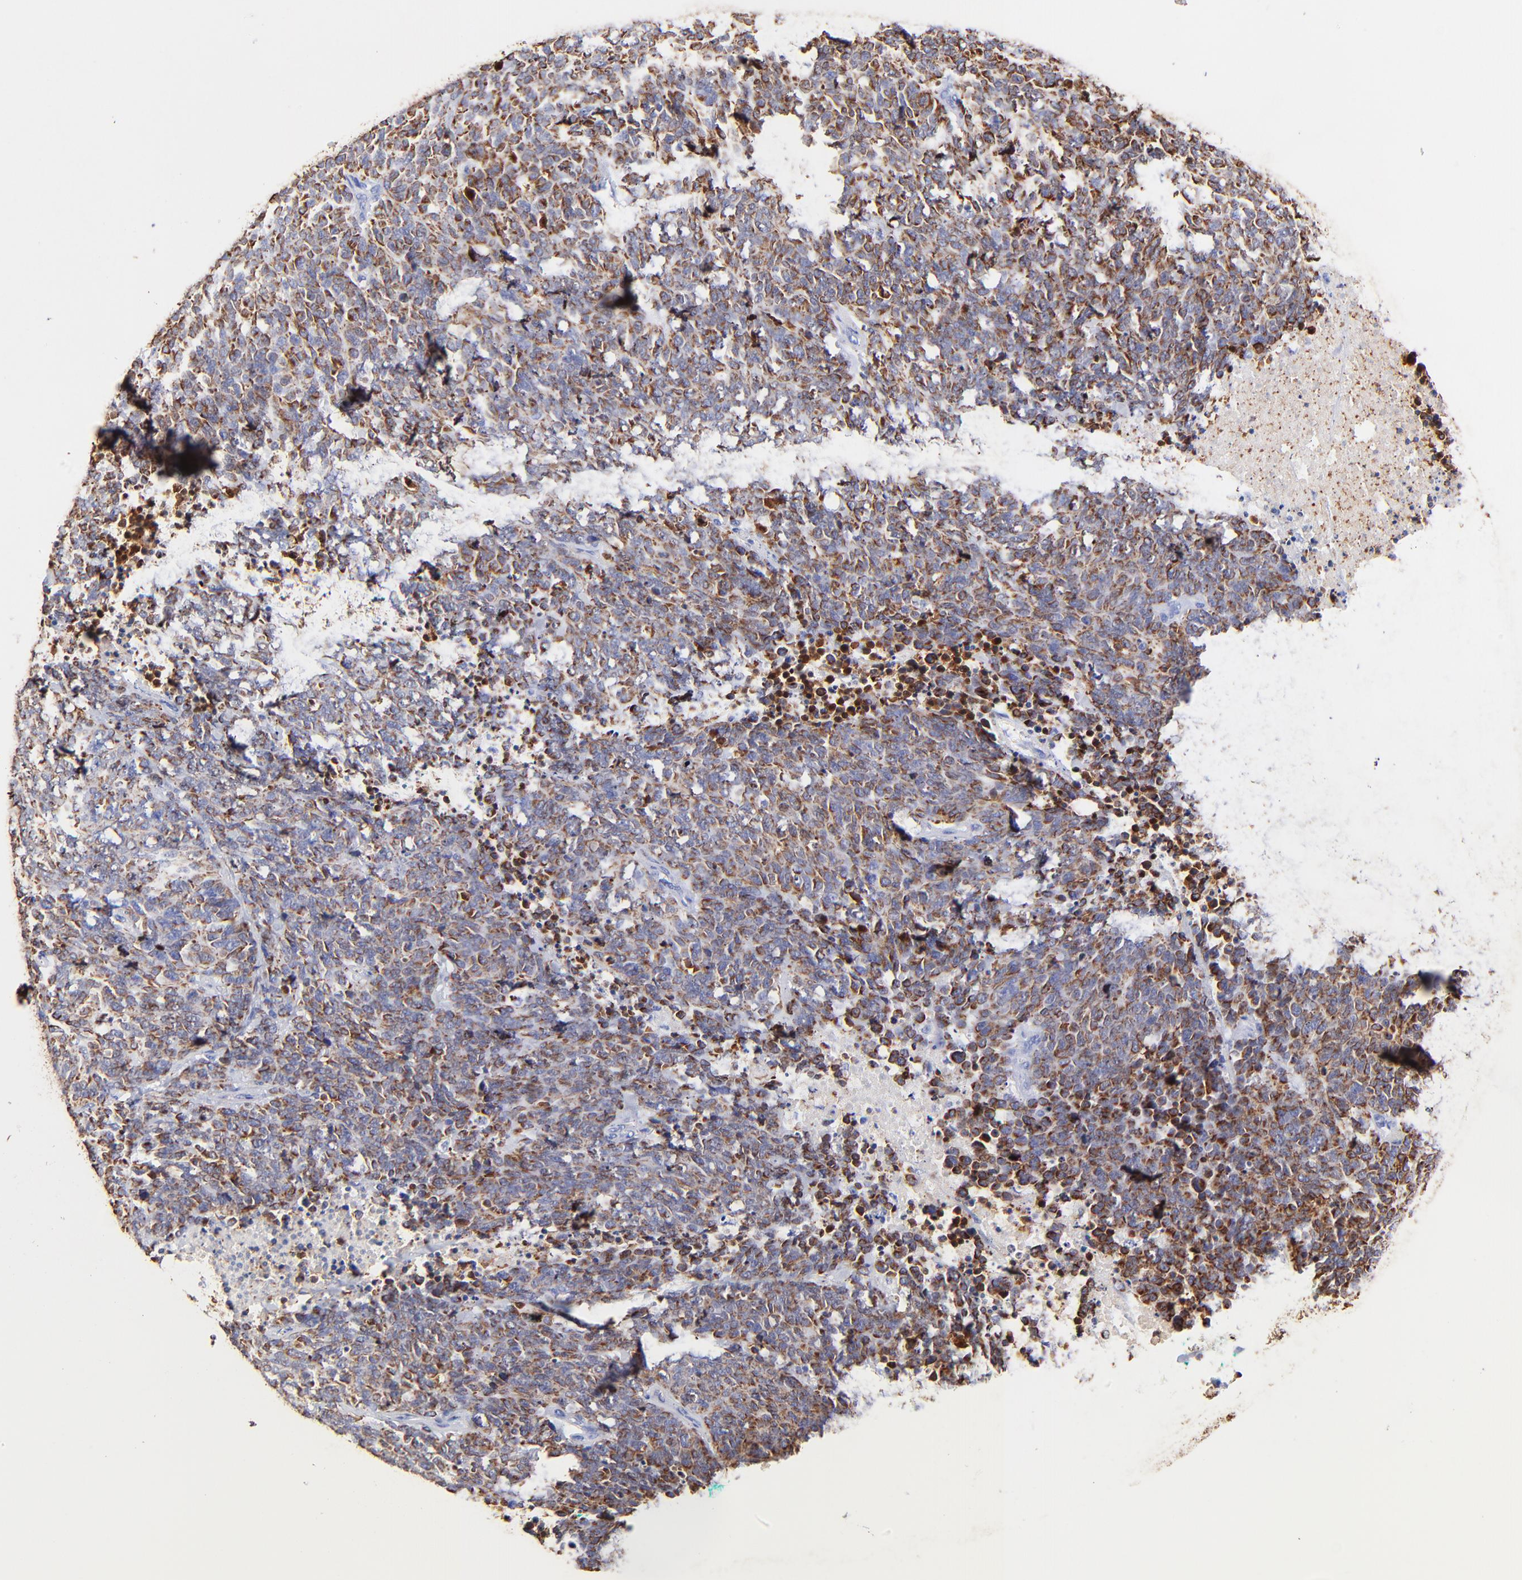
{"staining": {"intensity": "strong", "quantity": ">75%", "location": "cytoplasmic/membranous"}, "tissue": "lung cancer", "cell_type": "Tumor cells", "image_type": "cancer", "snomed": [{"axis": "morphology", "description": "Neoplasm, malignant, NOS"}, {"axis": "topography", "description": "Lung"}], "caption": "Protein staining of malignant neoplasm (lung) tissue reveals strong cytoplasmic/membranous positivity in about >75% of tumor cells.", "gene": "KRT19", "patient": {"sex": "female", "age": 58}}